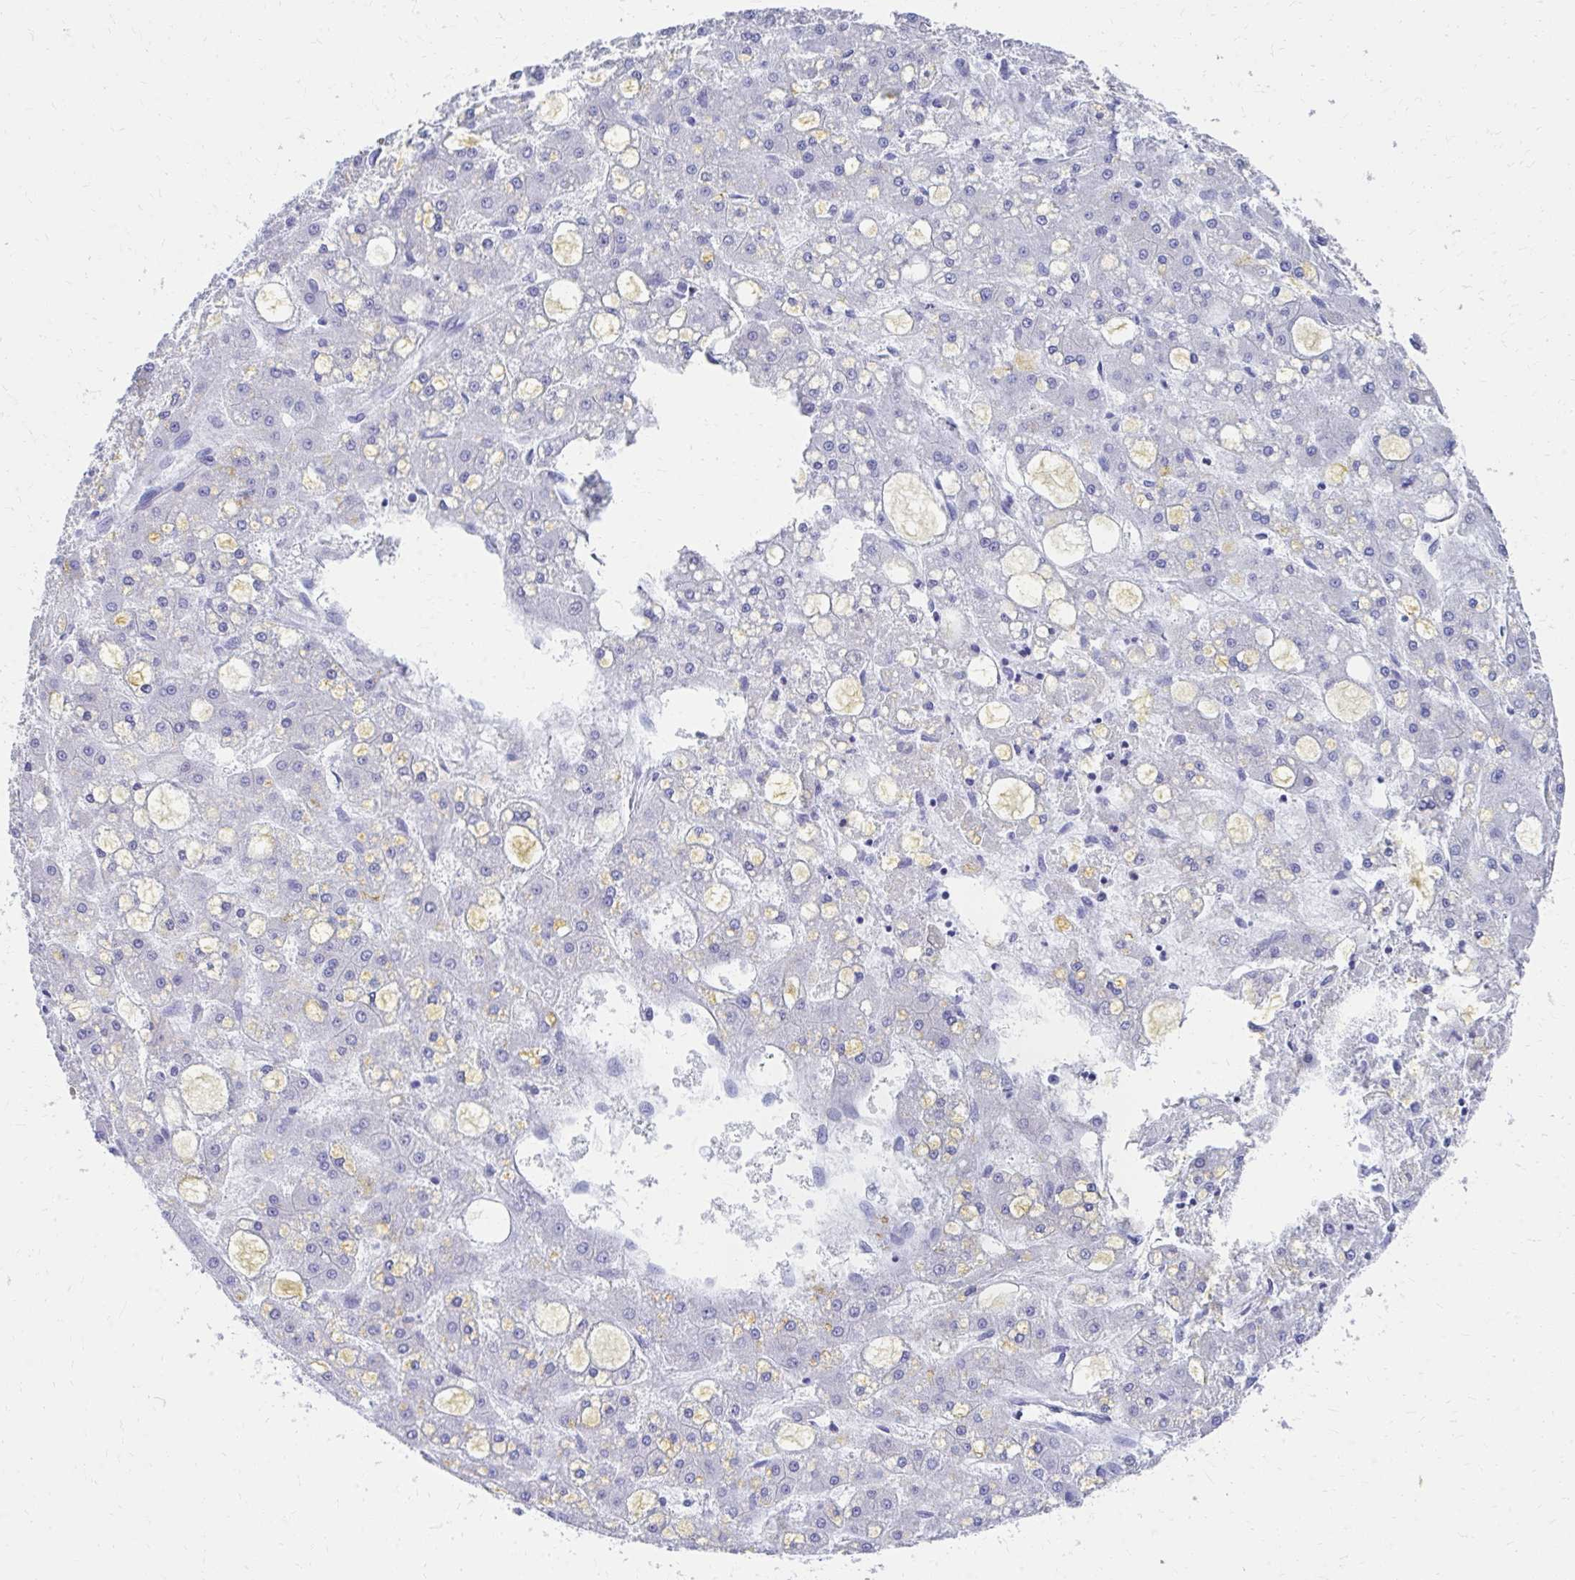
{"staining": {"intensity": "negative", "quantity": "none", "location": "none"}, "tissue": "liver cancer", "cell_type": "Tumor cells", "image_type": "cancer", "snomed": [{"axis": "morphology", "description": "Carcinoma, Hepatocellular, NOS"}, {"axis": "topography", "description": "Liver"}], "caption": "Immunohistochemical staining of human liver cancer (hepatocellular carcinoma) demonstrates no significant expression in tumor cells. (Stains: DAB (3,3'-diaminobenzidine) immunohistochemistry (IHC) with hematoxylin counter stain, Microscopy: brightfield microscopy at high magnification).", "gene": "RUNX3", "patient": {"sex": "male", "age": 67}}